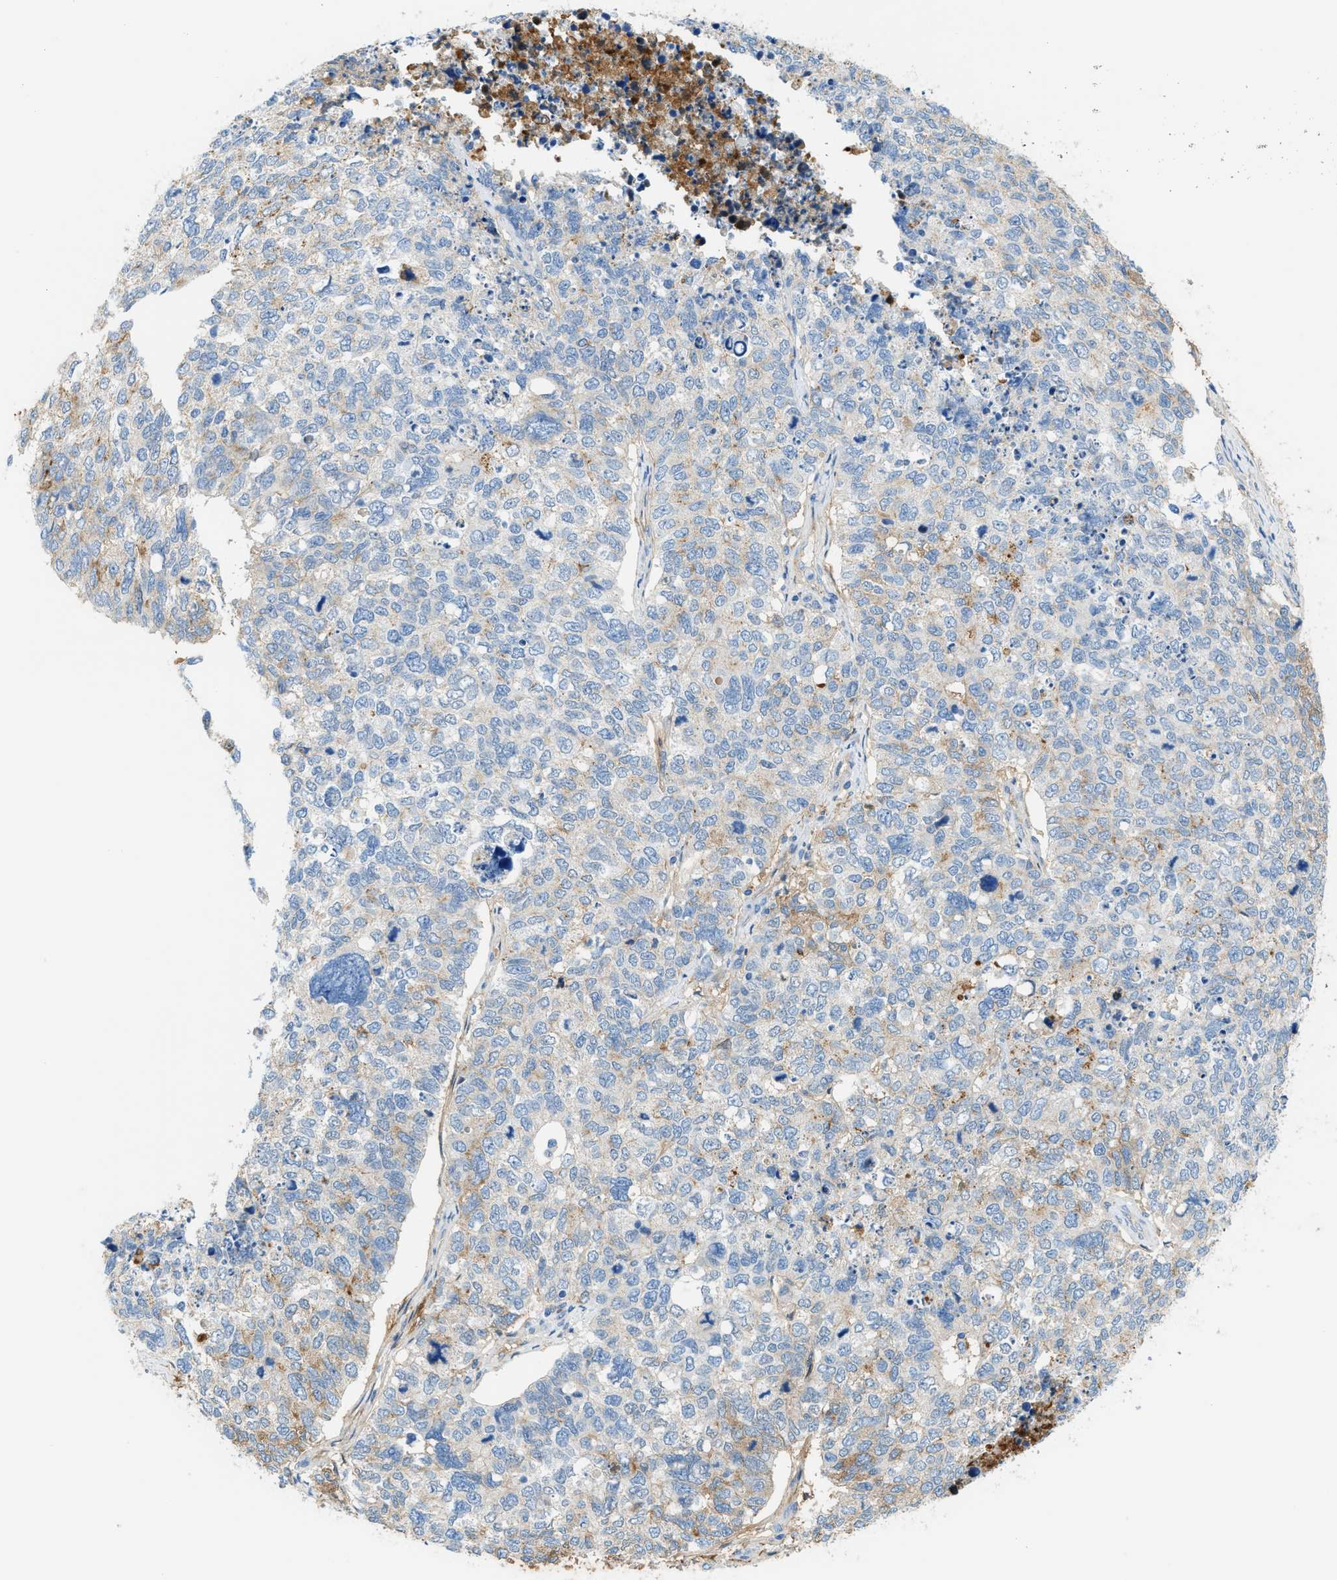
{"staining": {"intensity": "weak", "quantity": "<25%", "location": "cytoplasmic/membranous"}, "tissue": "cervical cancer", "cell_type": "Tumor cells", "image_type": "cancer", "snomed": [{"axis": "morphology", "description": "Squamous cell carcinoma, NOS"}, {"axis": "topography", "description": "Cervix"}], "caption": "Immunohistochemistry (IHC) photomicrograph of neoplastic tissue: human squamous cell carcinoma (cervical) stained with DAB (3,3'-diaminobenzidine) reveals no significant protein positivity in tumor cells. (Stains: DAB IHC with hematoxylin counter stain, Microscopy: brightfield microscopy at high magnification).", "gene": "CFI", "patient": {"sex": "female", "age": 63}}